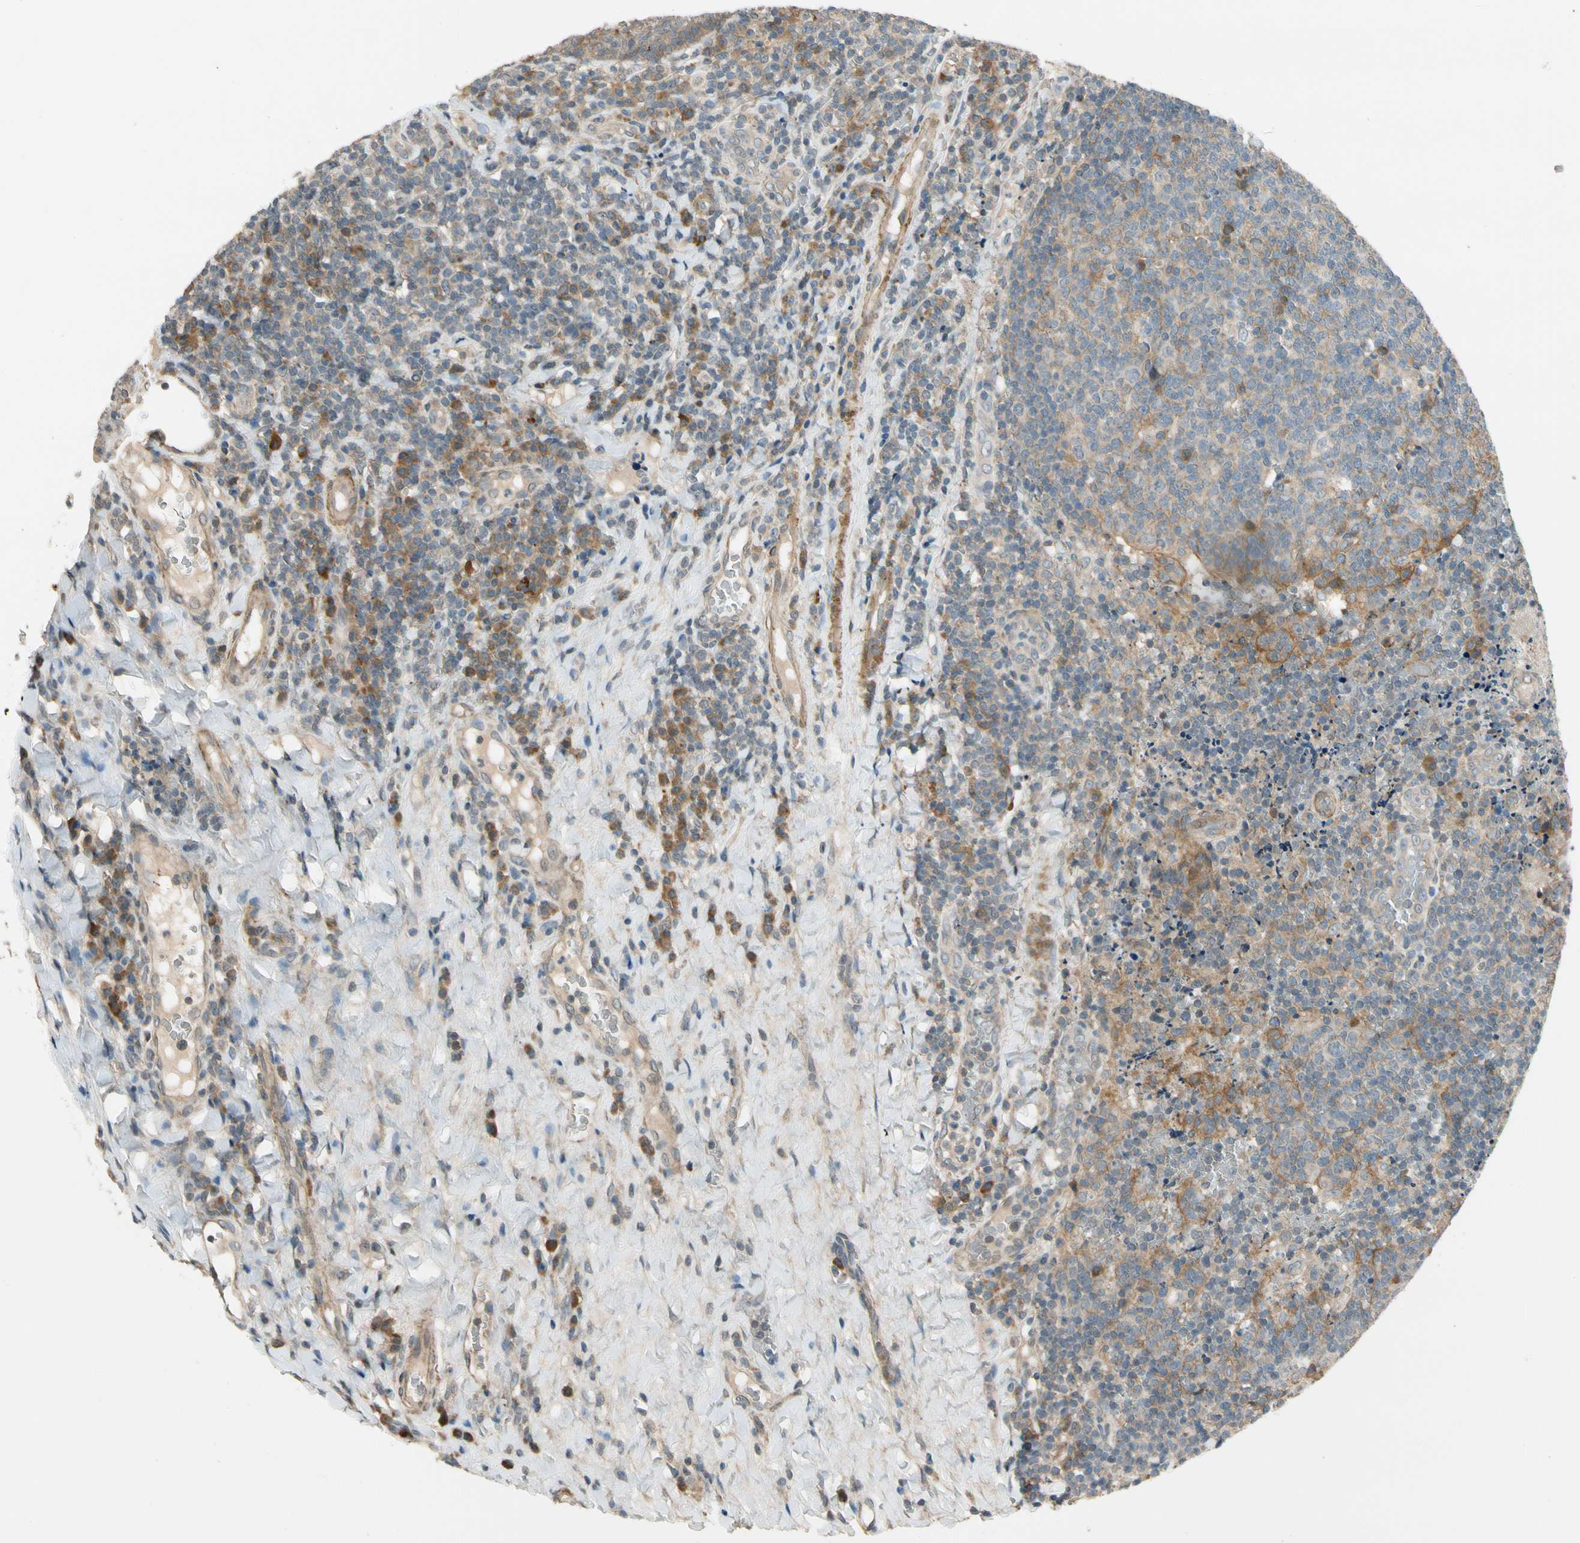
{"staining": {"intensity": "weak", "quantity": ">75%", "location": "cytoplasmic/membranous"}, "tissue": "tonsil", "cell_type": "Germinal center cells", "image_type": "normal", "snomed": [{"axis": "morphology", "description": "Normal tissue, NOS"}, {"axis": "topography", "description": "Tonsil"}], "caption": "The image exhibits a brown stain indicating the presence of a protein in the cytoplasmic/membranous of germinal center cells in tonsil. Using DAB (3,3'-diaminobenzidine) (brown) and hematoxylin (blue) stains, captured at high magnification using brightfield microscopy.", "gene": "MST1R", "patient": {"sex": "male", "age": 17}}